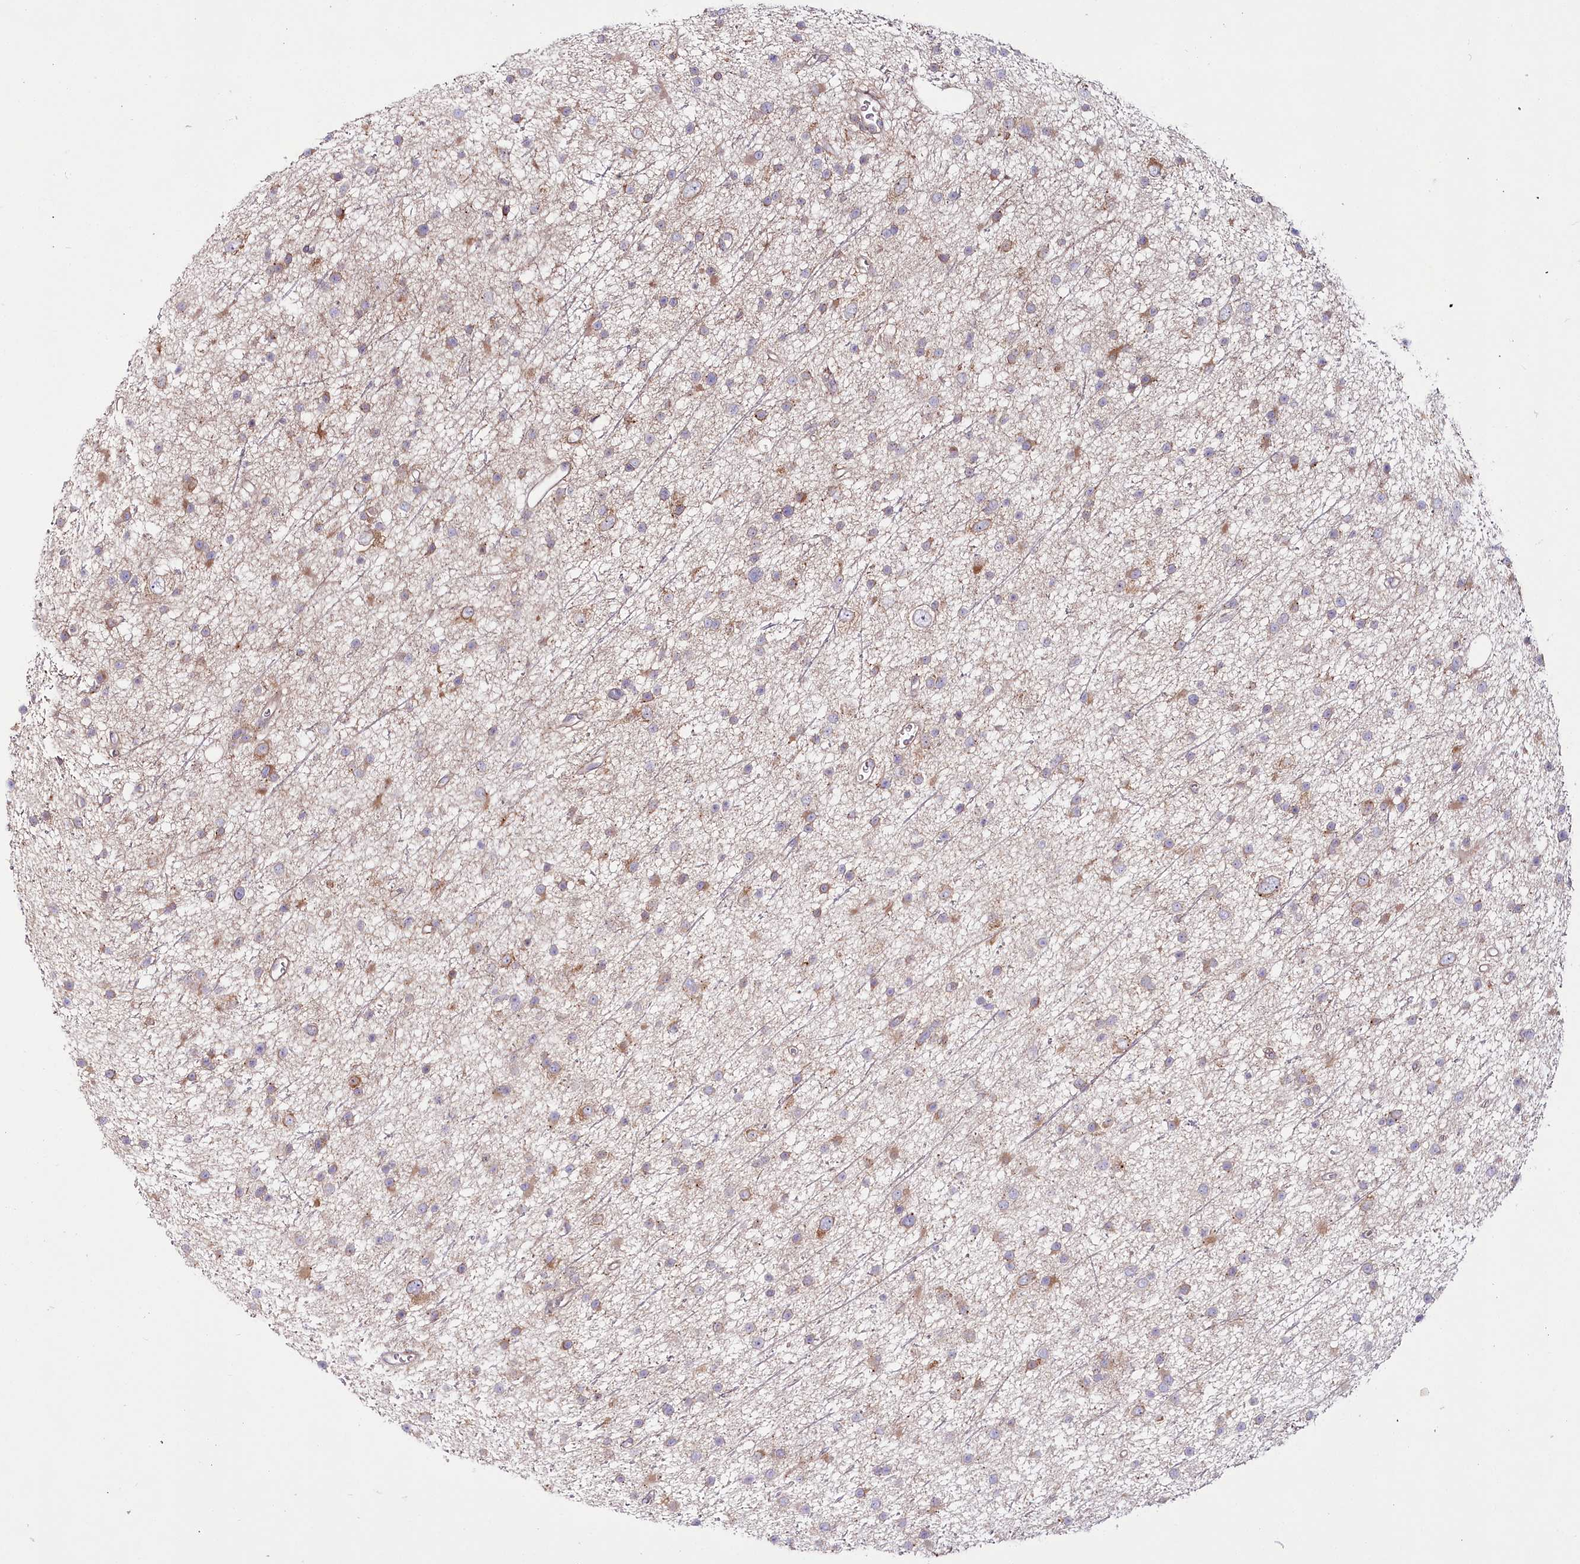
{"staining": {"intensity": "moderate", "quantity": ">75%", "location": "cytoplasmic/membranous"}, "tissue": "glioma", "cell_type": "Tumor cells", "image_type": "cancer", "snomed": [{"axis": "morphology", "description": "Glioma, malignant, Low grade"}, {"axis": "topography", "description": "Cerebral cortex"}], "caption": "DAB immunohistochemical staining of human glioma exhibits moderate cytoplasmic/membranous protein staining in about >75% of tumor cells.", "gene": "POGLUT1", "patient": {"sex": "female", "age": 39}}